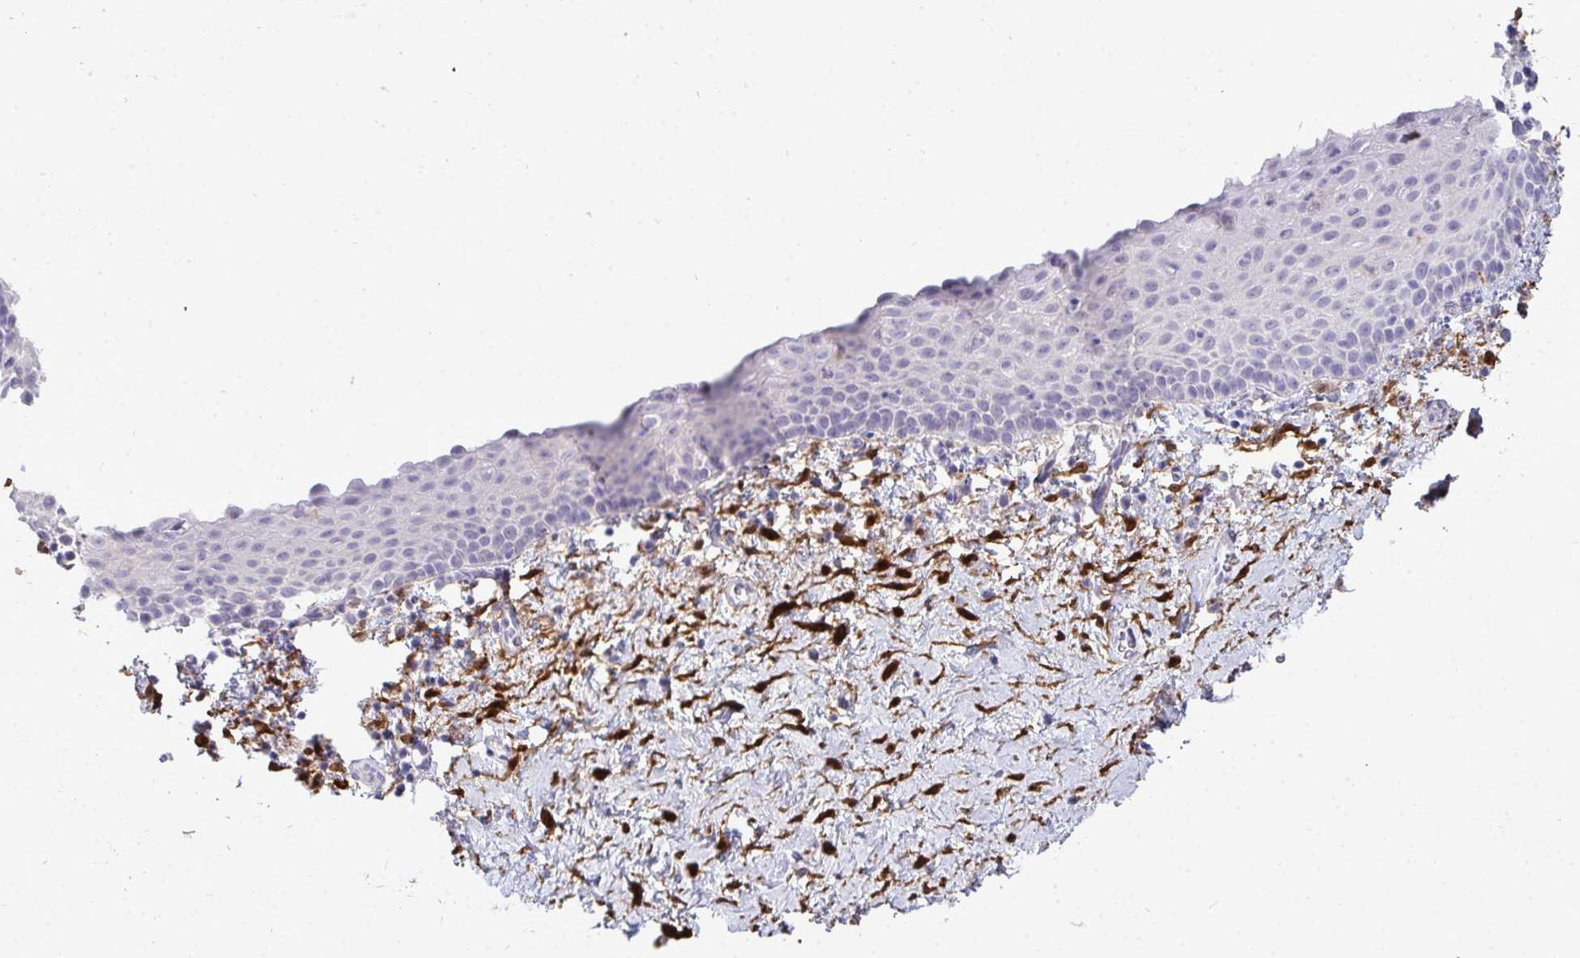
{"staining": {"intensity": "negative", "quantity": "none", "location": "none"}, "tissue": "vagina", "cell_type": "Squamous epithelial cells", "image_type": "normal", "snomed": [{"axis": "morphology", "description": "Normal tissue, NOS"}, {"axis": "topography", "description": "Vagina"}], "caption": "Image shows no protein positivity in squamous epithelial cells of unremarkable vagina. (DAB (3,3'-diaminobenzidine) immunohistochemistry visualized using brightfield microscopy, high magnification).", "gene": "HSPB6", "patient": {"sex": "female", "age": 61}}